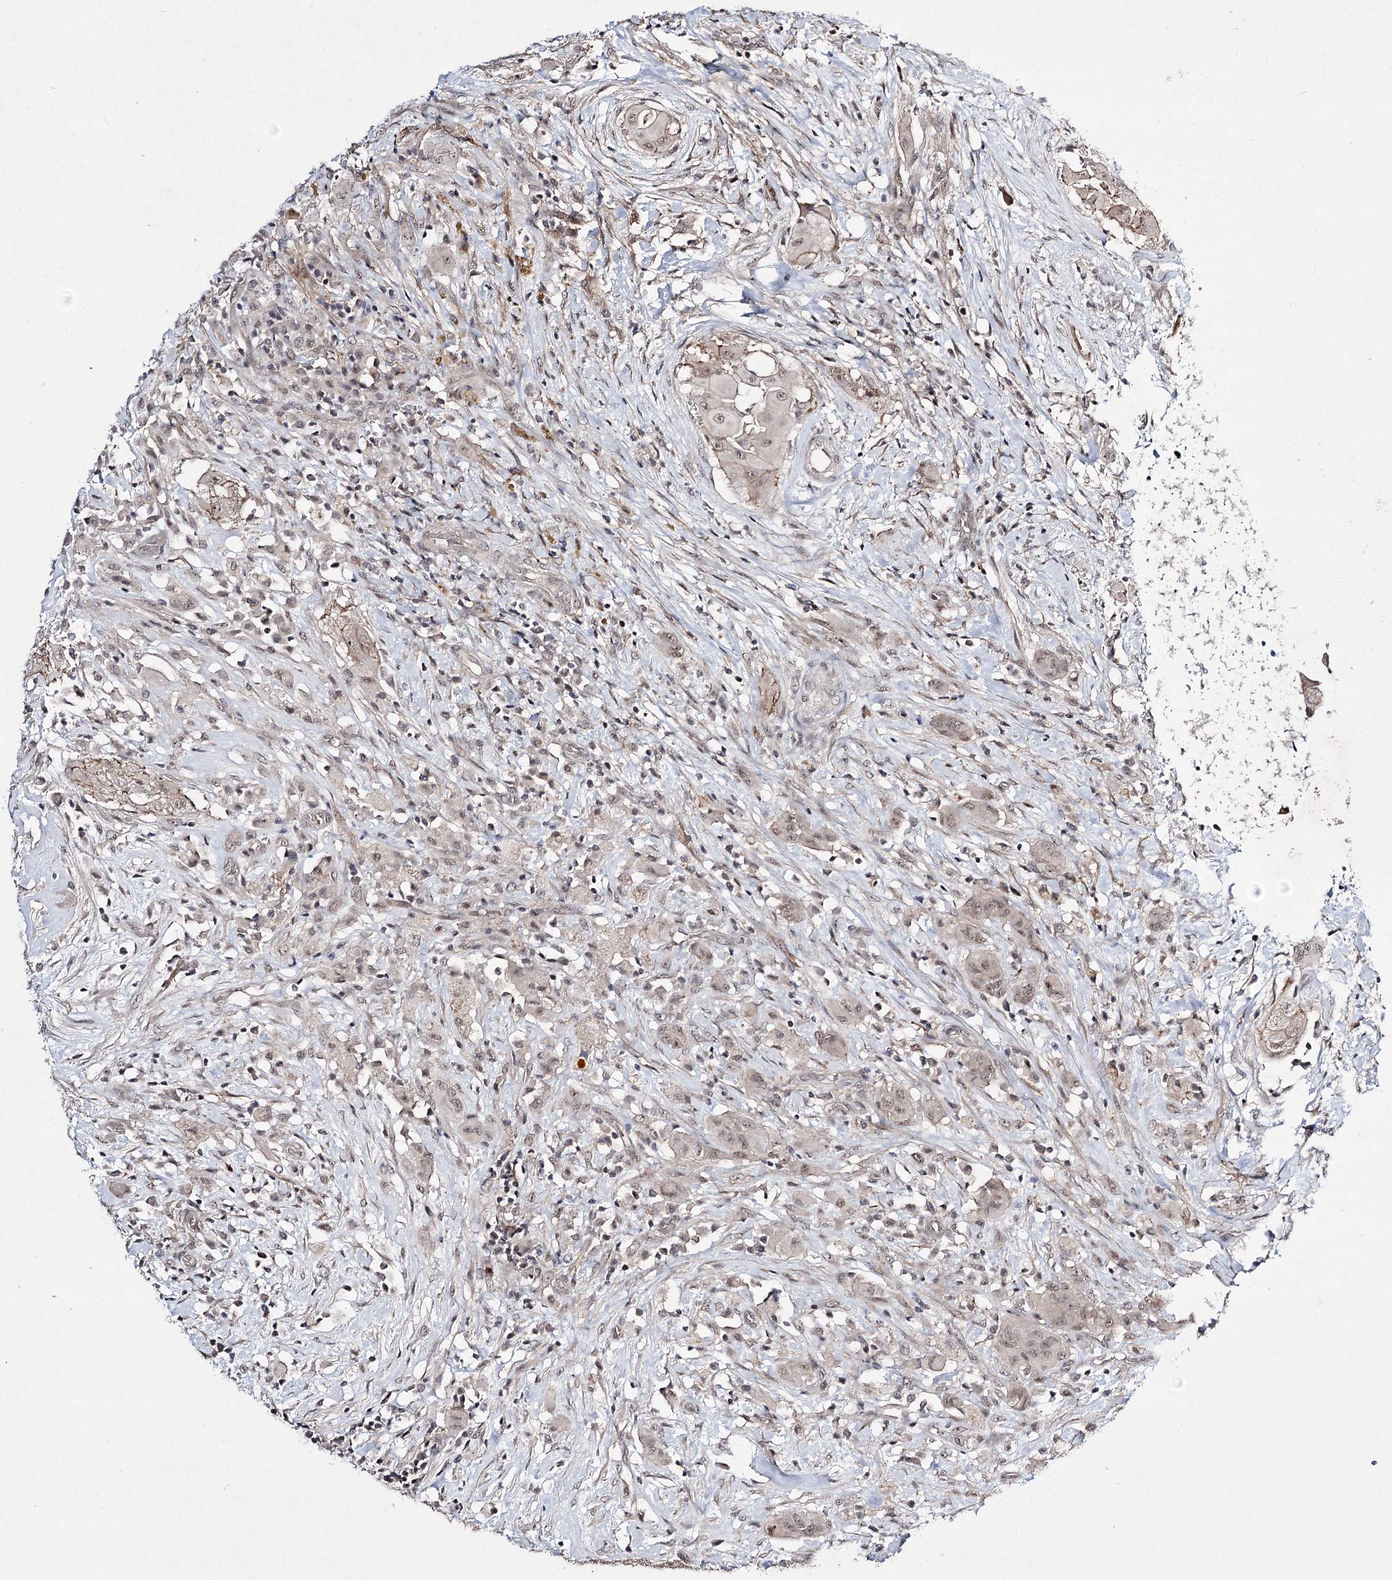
{"staining": {"intensity": "weak", "quantity": ">75%", "location": "cytoplasmic/membranous,nuclear"}, "tissue": "thyroid cancer", "cell_type": "Tumor cells", "image_type": "cancer", "snomed": [{"axis": "morphology", "description": "Papillary adenocarcinoma, NOS"}, {"axis": "topography", "description": "Thyroid gland"}], "caption": "Human papillary adenocarcinoma (thyroid) stained with a protein marker reveals weak staining in tumor cells.", "gene": "HOXC11", "patient": {"sex": "female", "age": 59}}